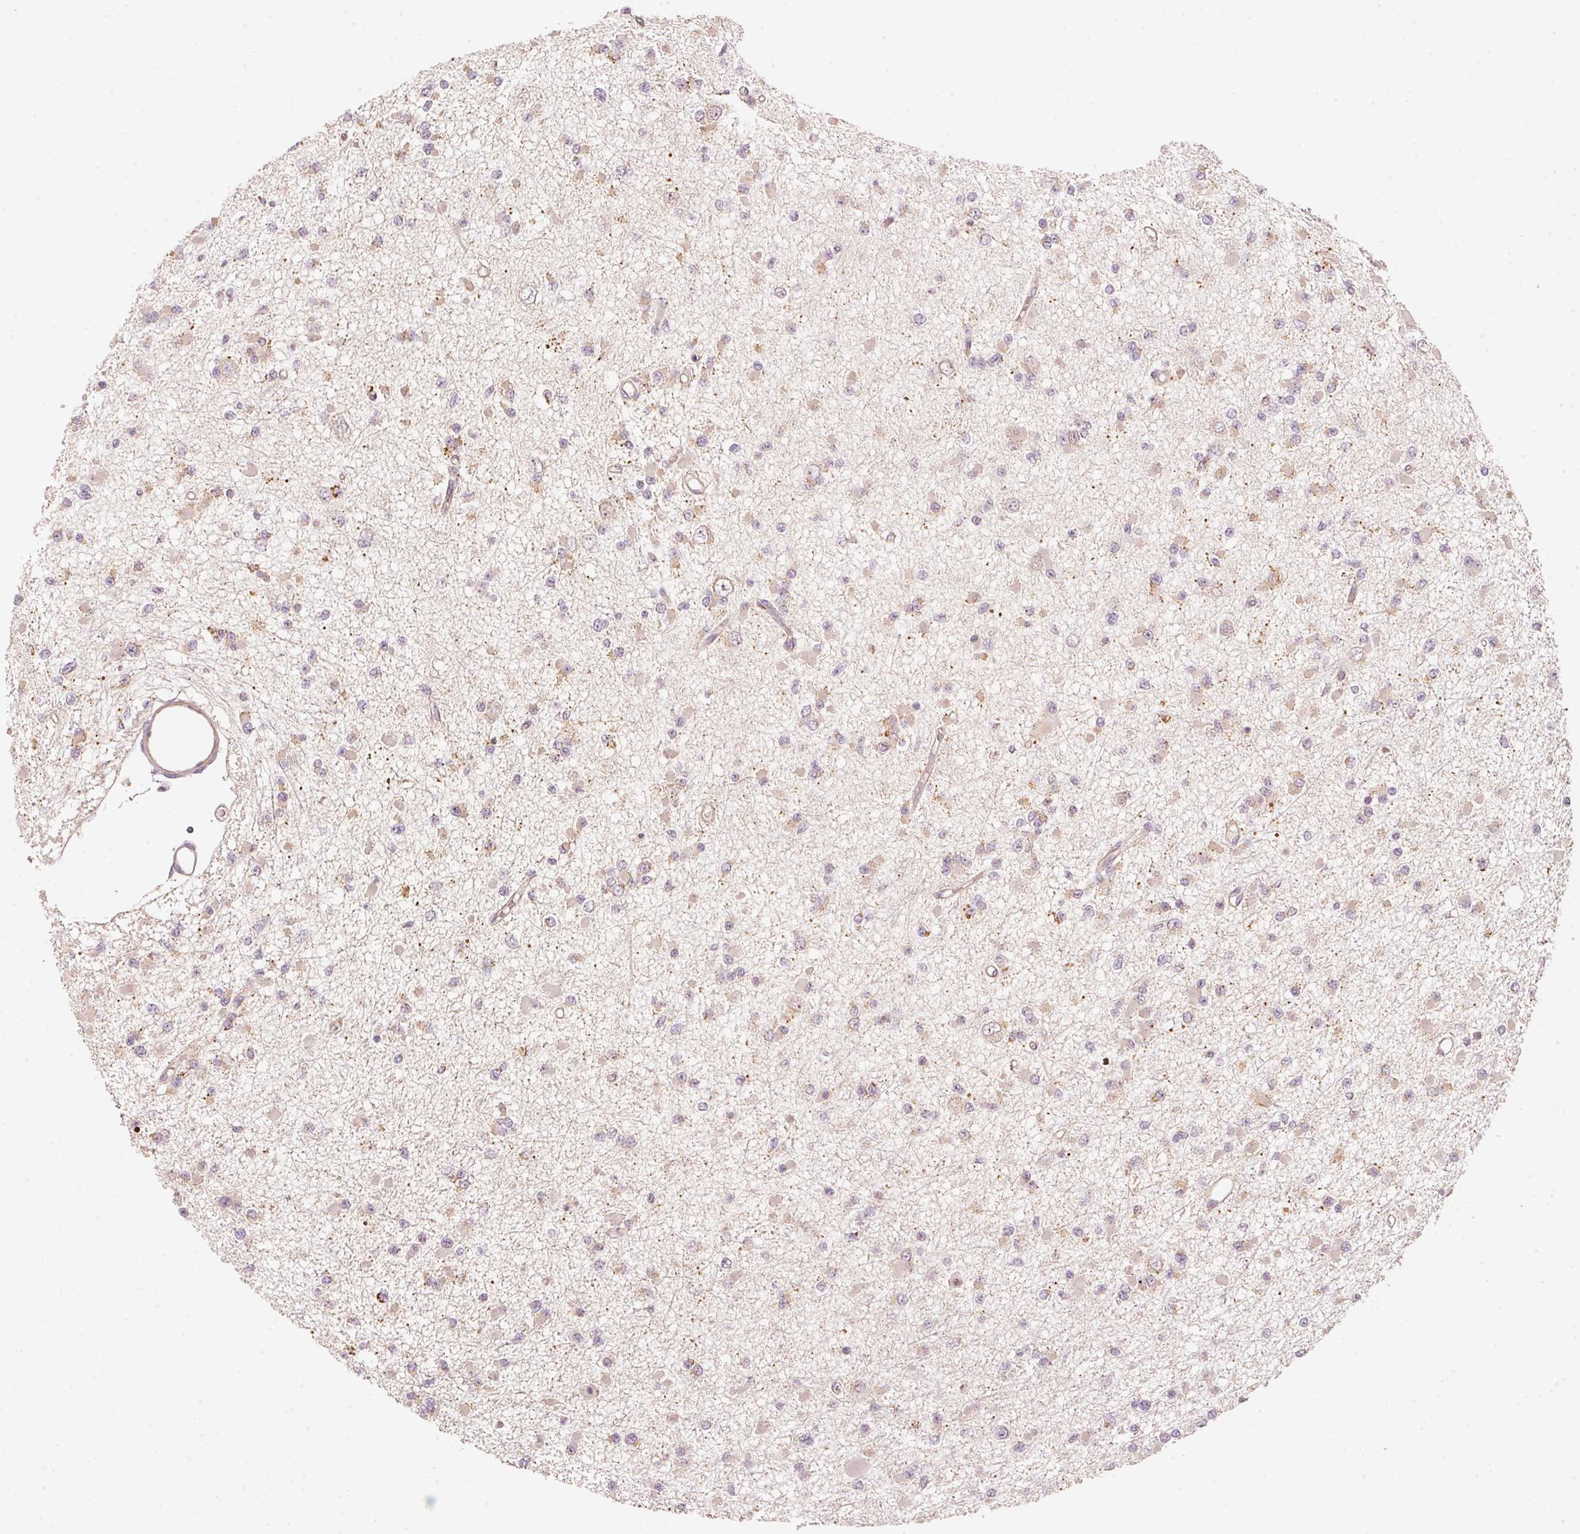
{"staining": {"intensity": "weak", "quantity": "25%-75%", "location": "cytoplasmic/membranous"}, "tissue": "glioma", "cell_type": "Tumor cells", "image_type": "cancer", "snomed": [{"axis": "morphology", "description": "Glioma, malignant, Low grade"}, {"axis": "topography", "description": "Brain"}], "caption": "Immunohistochemical staining of human malignant low-grade glioma exhibits low levels of weak cytoplasmic/membranous protein positivity in approximately 25%-75% of tumor cells.", "gene": "ARHGAP22", "patient": {"sex": "female", "age": 22}}